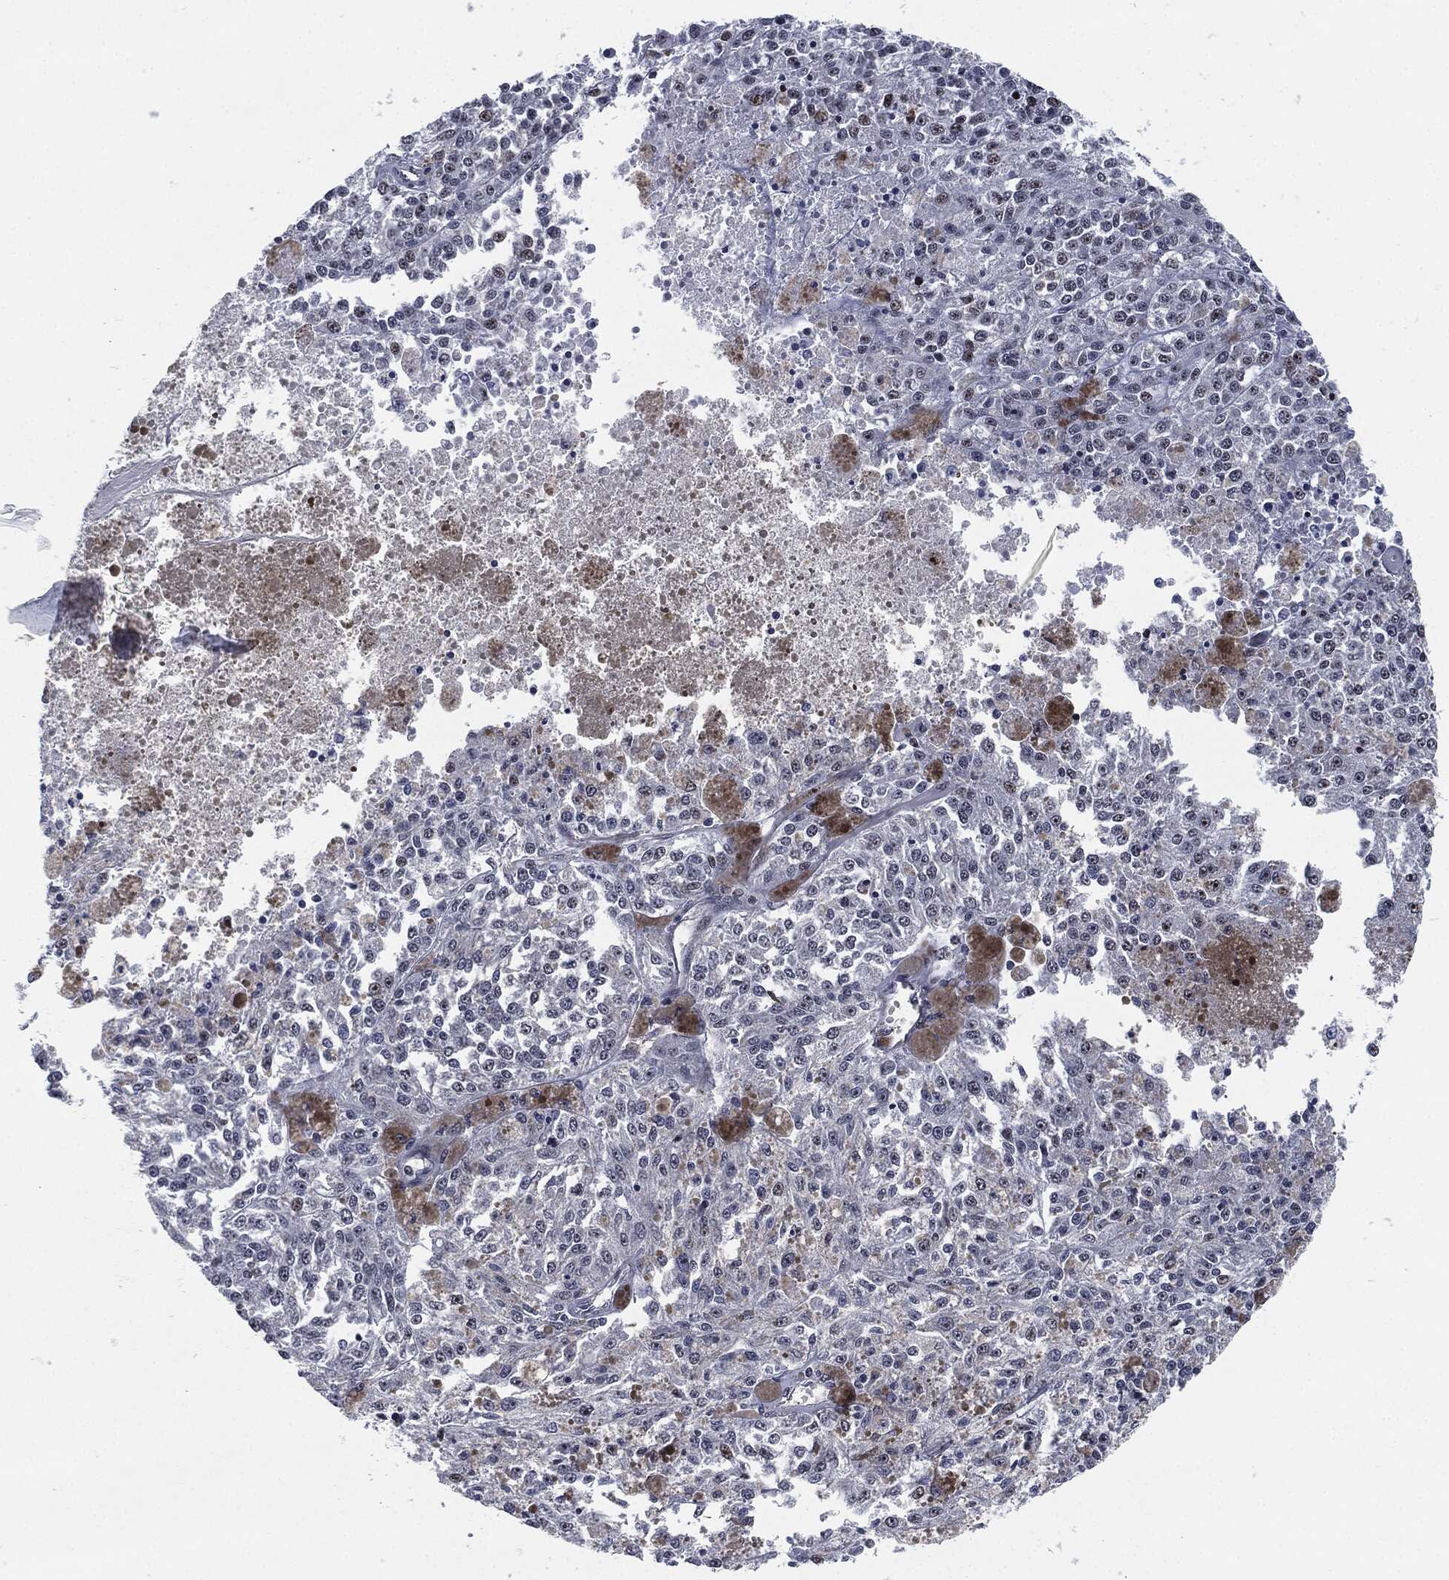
{"staining": {"intensity": "negative", "quantity": "none", "location": "none"}, "tissue": "melanoma", "cell_type": "Tumor cells", "image_type": "cancer", "snomed": [{"axis": "morphology", "description": "Malignant melanoma, Metastatic site"}, {"axis": "topography", "description": "Lymph node"}], "caption": "Tumor cells are negative for protein expression in human malignant melanoma (metastatic site).", "gene": "AKT2", "patient": {"sex": "female", "age": 64}}